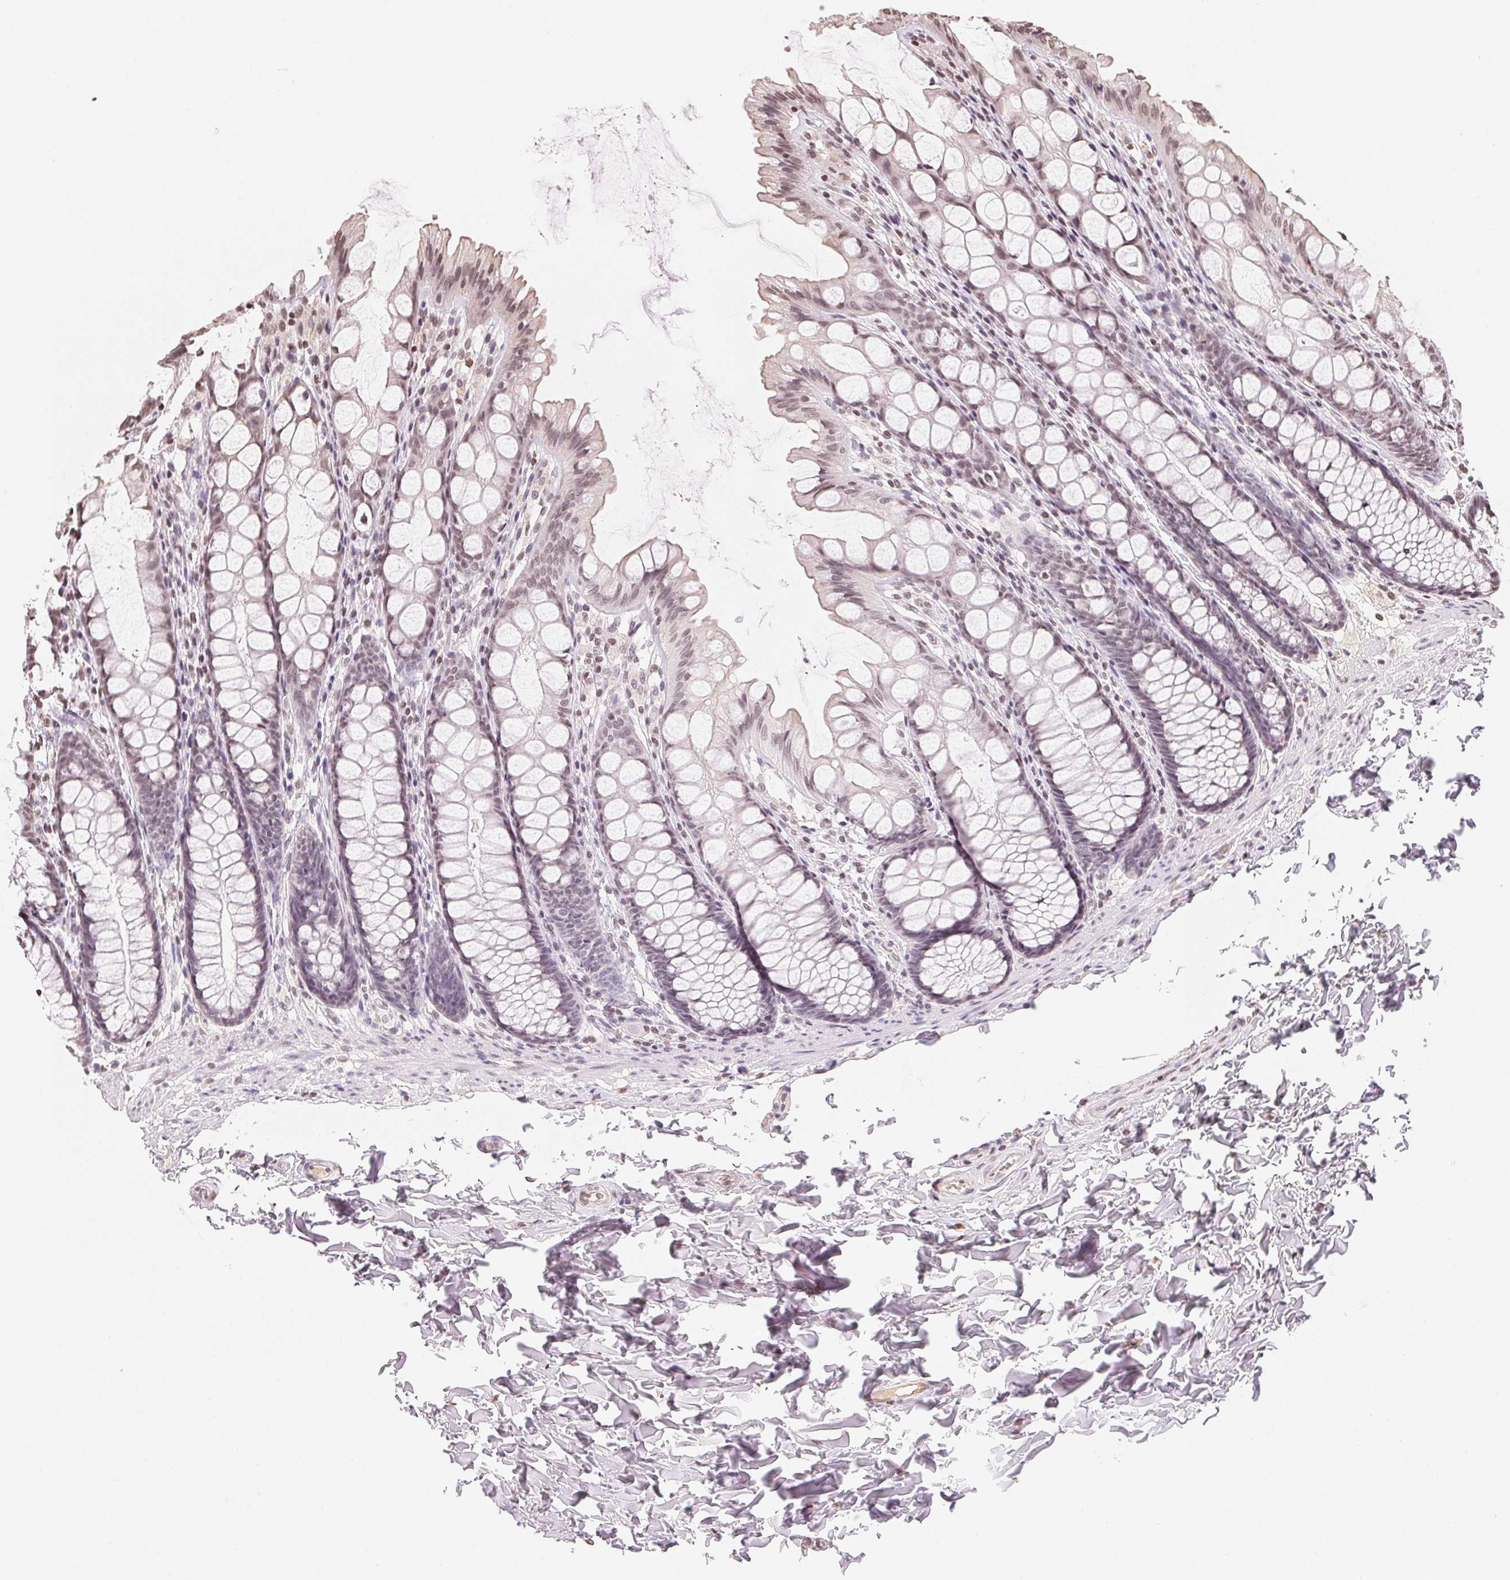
{"staining": {"intensity": "weak", "quantity": "25%-75%", "location": "nuclear"}, "tissue": "colon", "cell_type": "Endothelial cells", "image_type": "normal", "snomed": [{"axis": "morphology", "description": "Normal tissue, NOS"}, {"axis": "topography", "description": "Colon"}], "caption": "Protein staining of unremarkable colon reveals weak nuclear positivity in approximately 25%-75% of endothelial cells. Nuclei are stained in blue.", "gene": "TBP", "patient": {"sex": "male", "age": 47}}